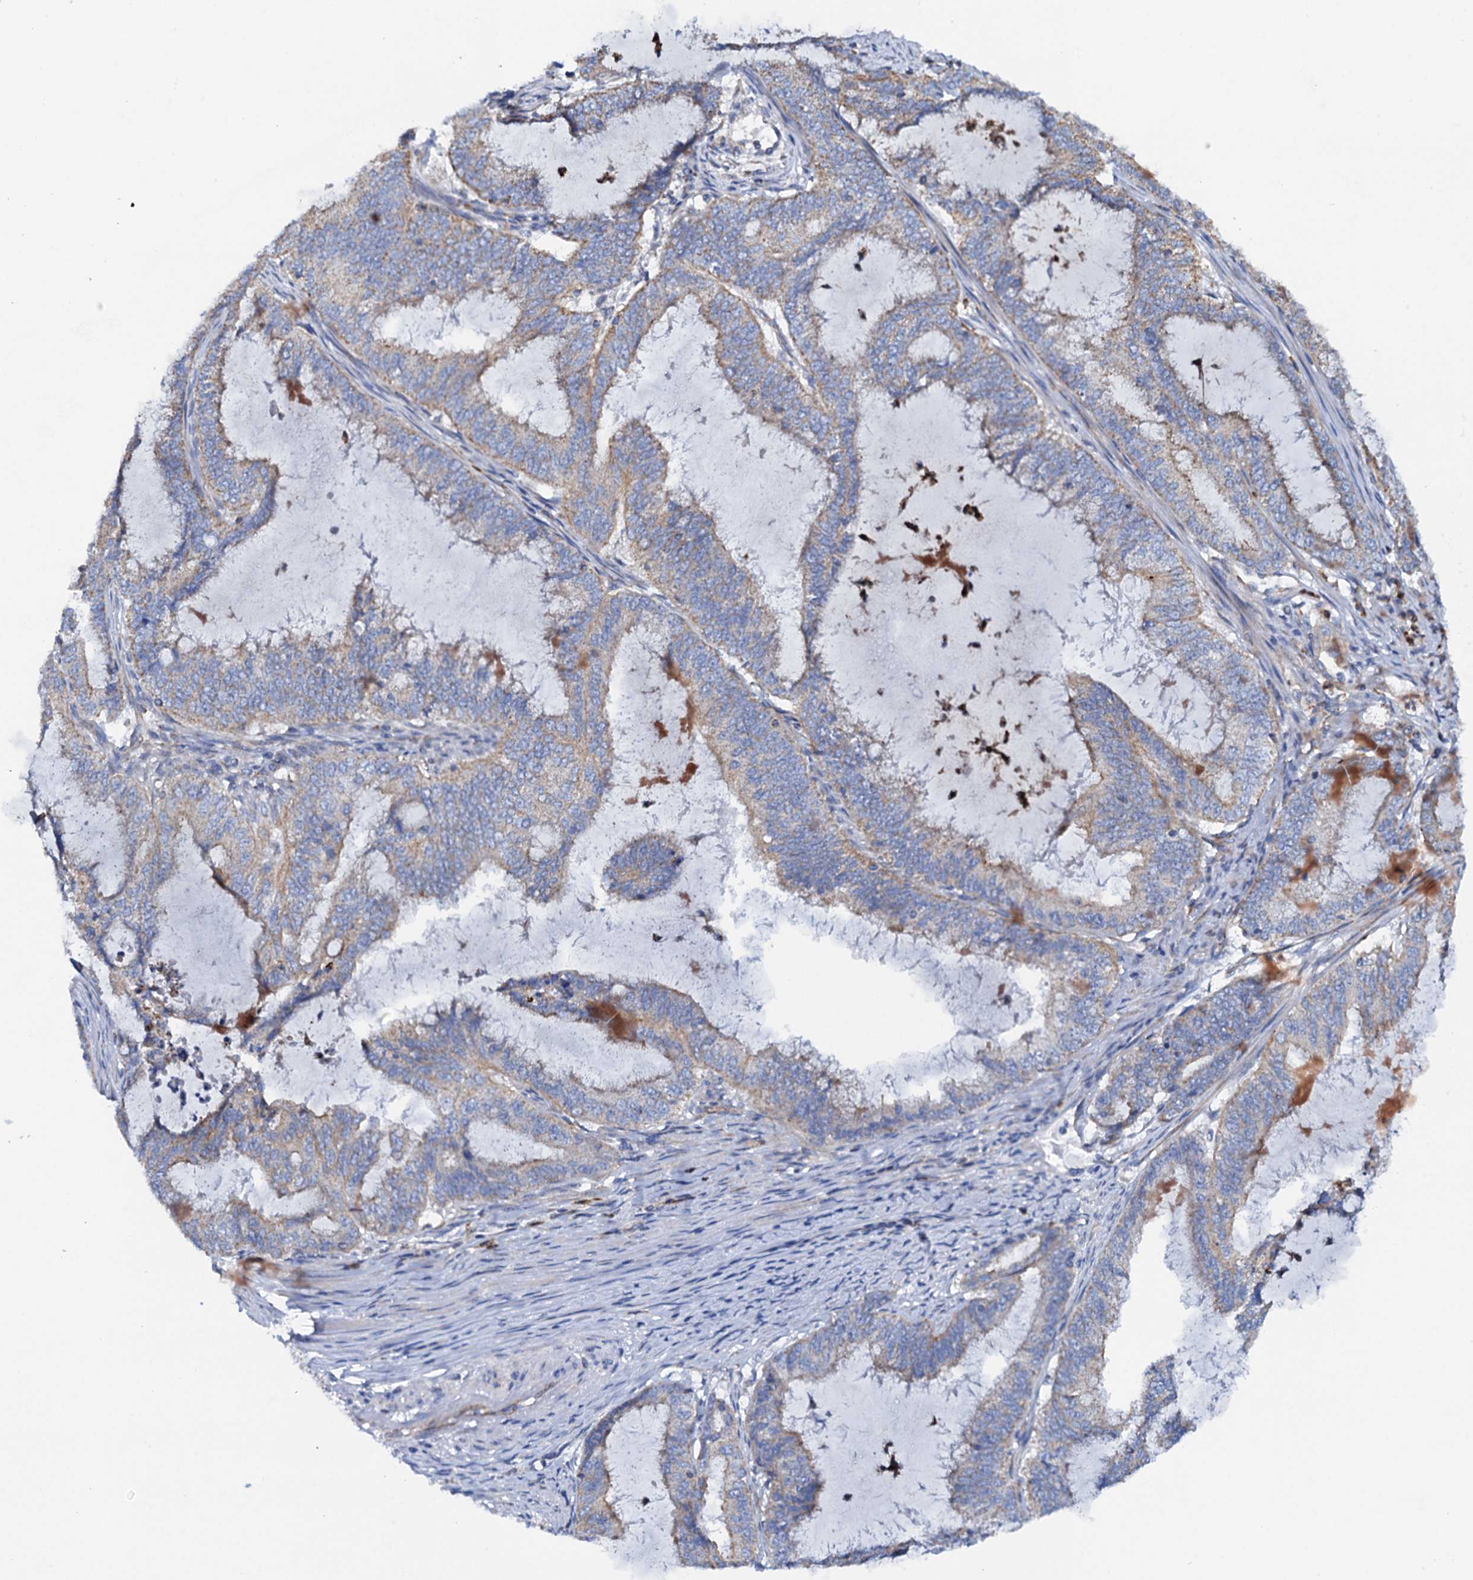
{"staining": {"intensity": "weak", "quantity": "<25%", "location": "cytoplasmic/membranous"}, "tissue": "endometrial cancer", "cell_type": "Tumor cells", "image_type": "cancer", "snomed": [{"axis": "morphology", "description": "Adenocarcinoma, NOS"}, {"axis": "topography", "description": "Endometrium"}], "caption": "The image reveals no significant staining in tumor cells of endometrial cancer (adenocarcinoma).", "gene": "RASSF9", "patient": {"sex": "female", "age": 51}}